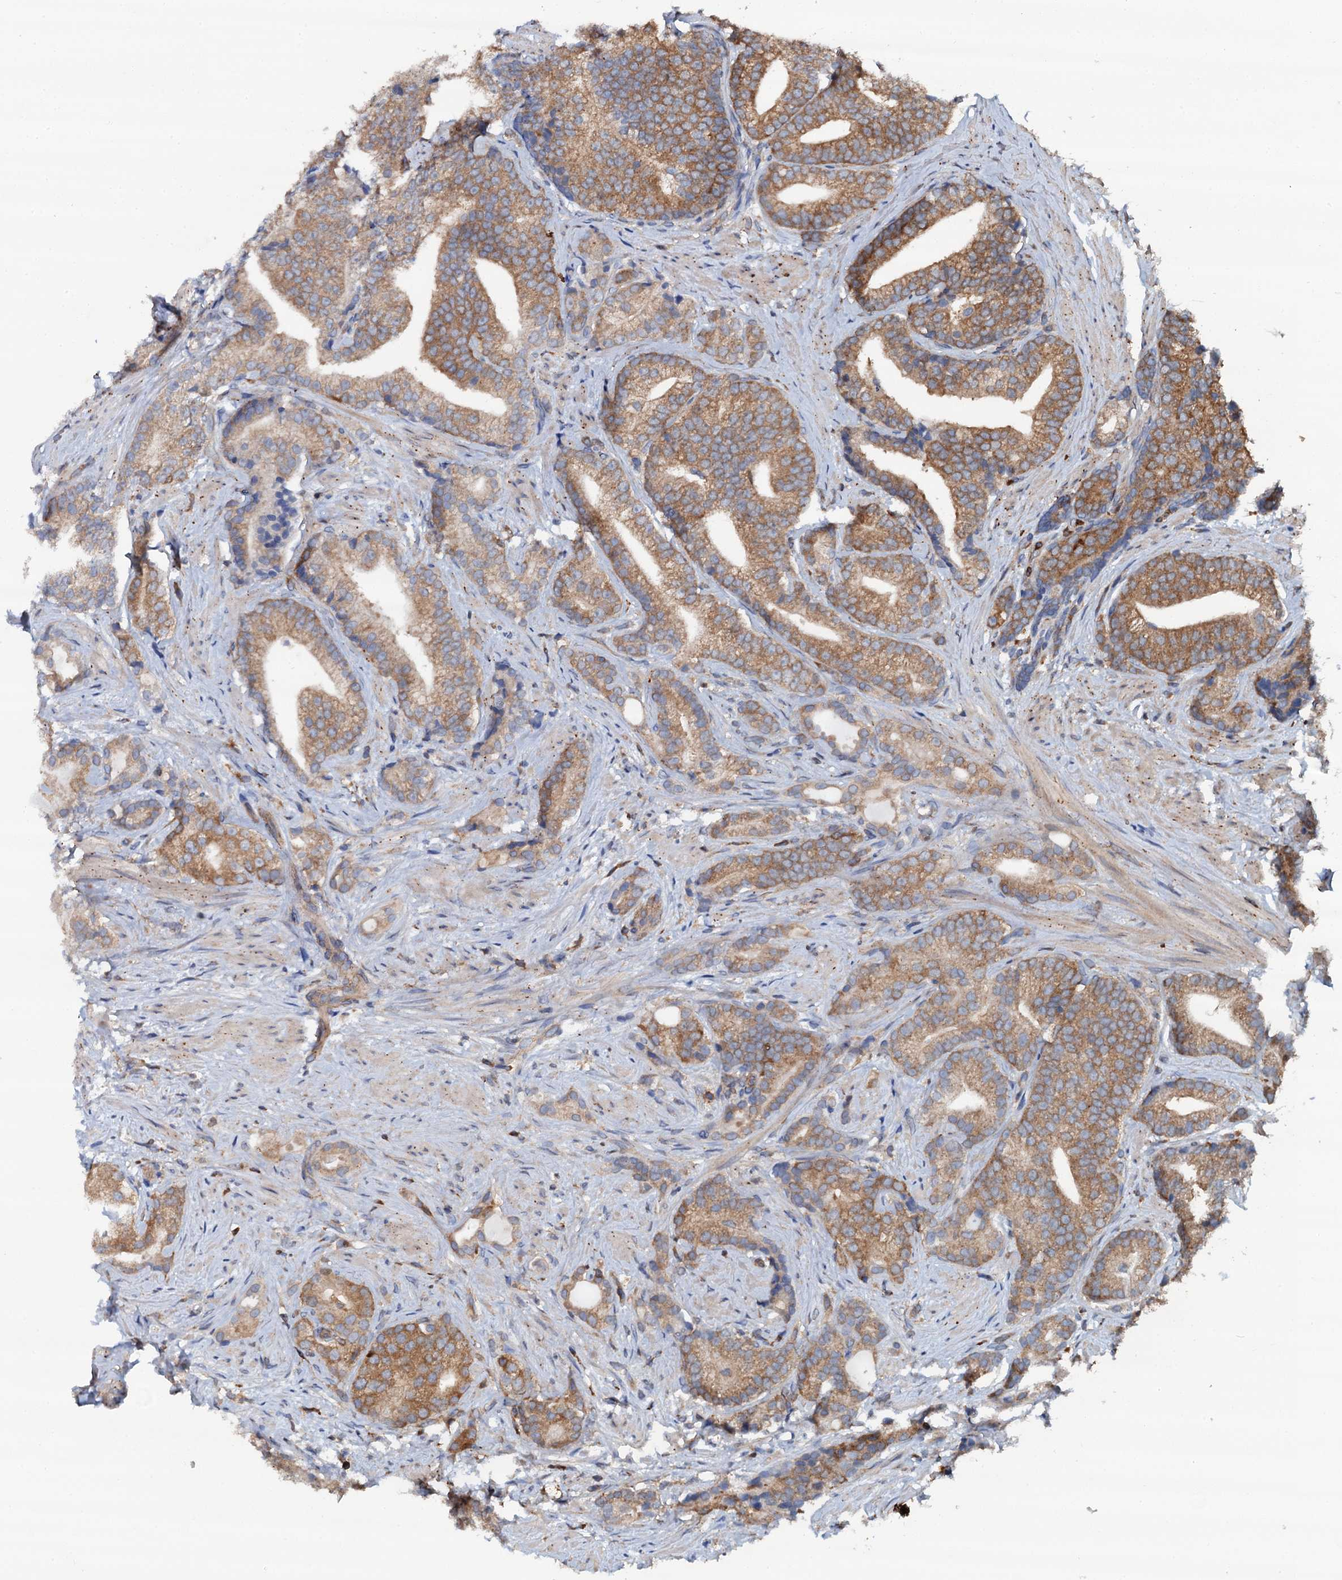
{"staining": {"intensity": "moderate", "quantity": ">75%", "location": "cytoplasmic/membranous"}, "tissue": "prostate cancer", "cell_type": "Tumor cells", "image_type": "cancer", "snomed": [{"axis": "morphology", "description": "Adenocarcinoma, Low grade"}, {"axis": "topography", "description": "Prostate"}], "caption": "Tumor cells reveal medium levels of moderate cytoplasmic/membranous staining in about >75% of cells in human prostate cancer. Immunohistochemistry stains the protein of interest in brown and the nuclei are stained blue.", "gene": "GRK2", "patient": {"sex": "male", "age": 71}}